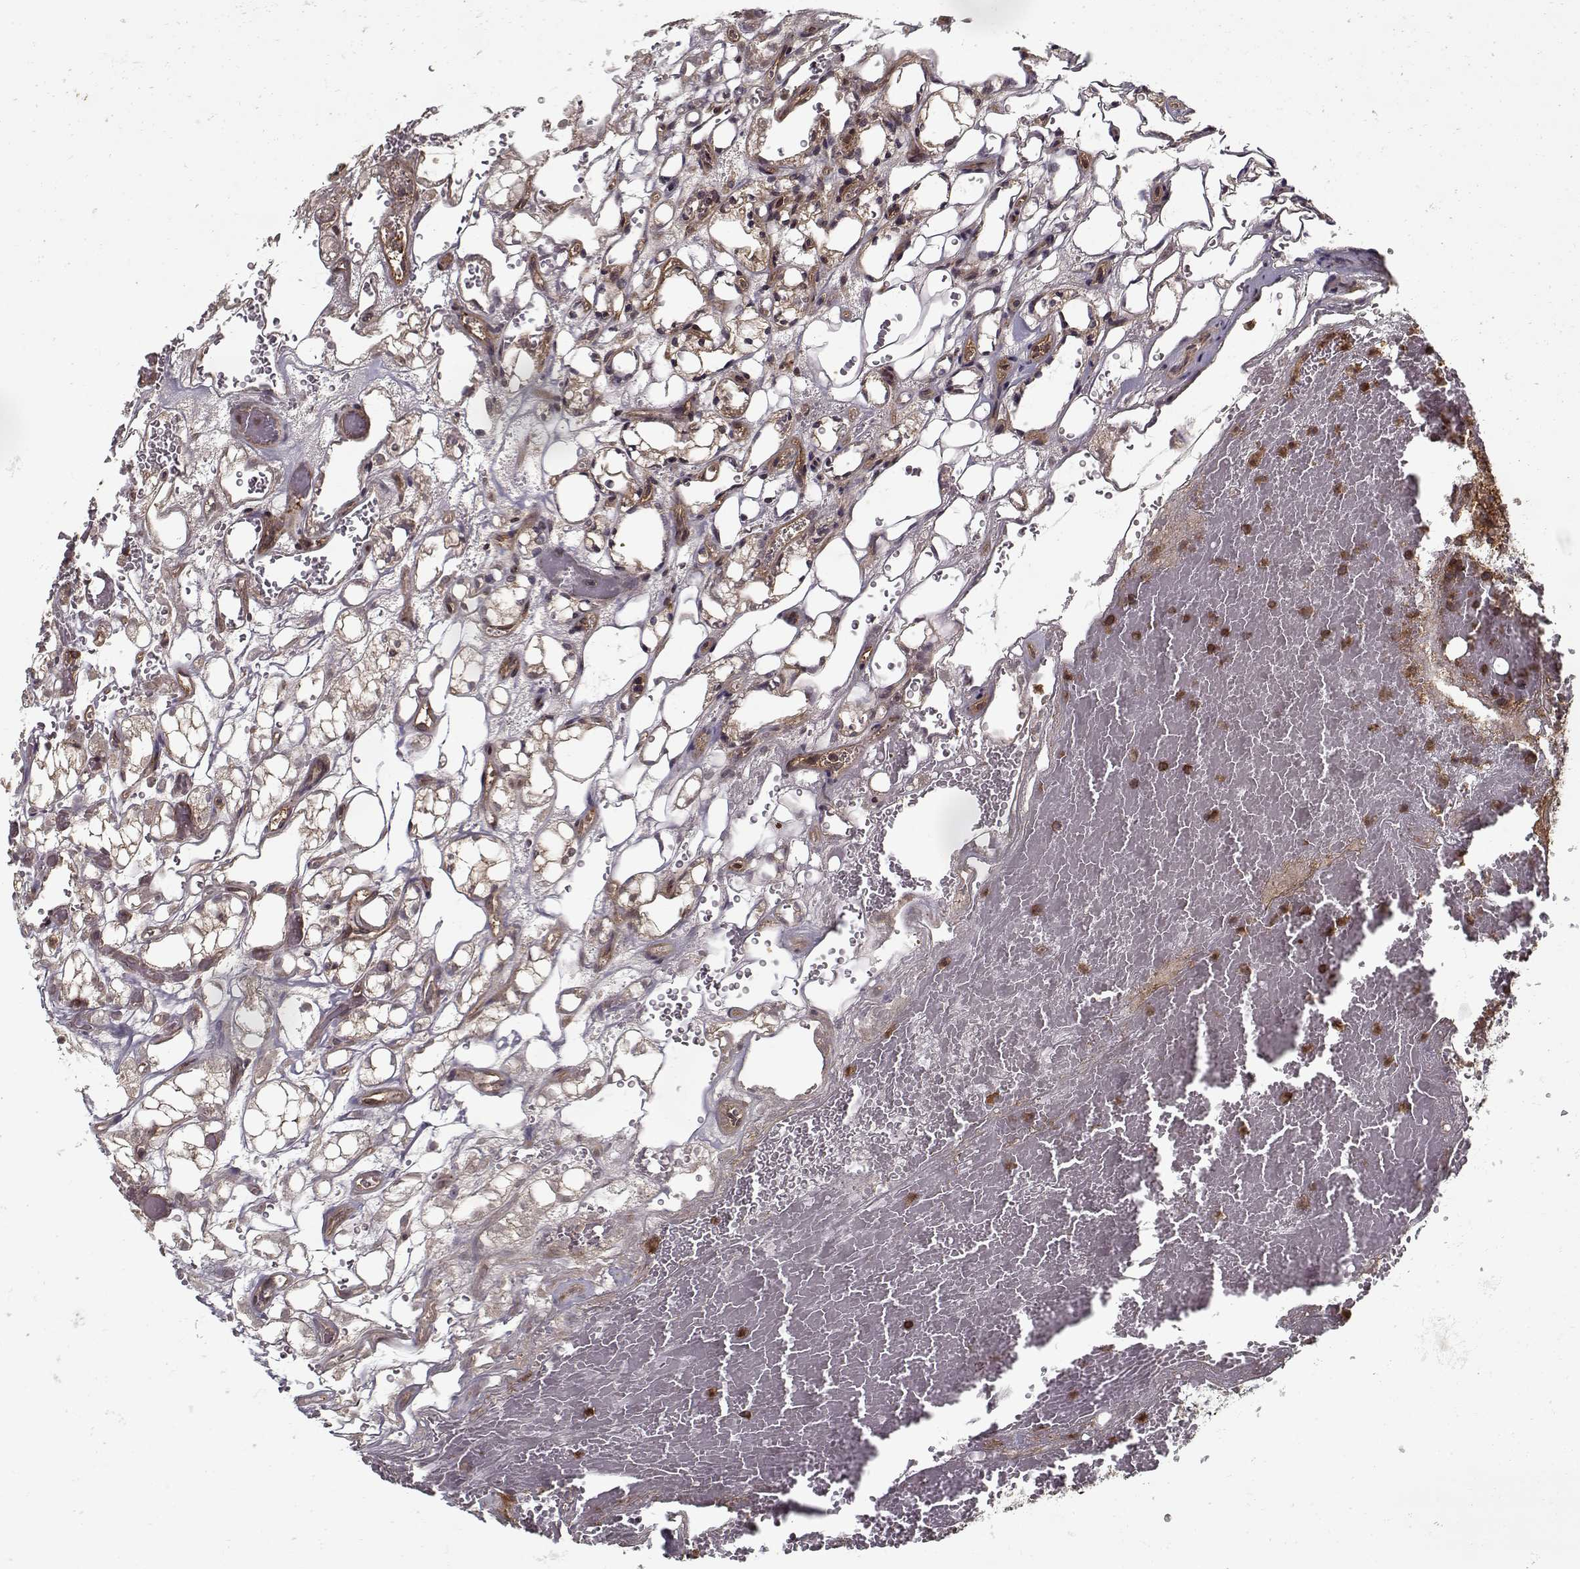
{"staining": {"intensity": "strong", "quantity": ">75%", "location": "cytoplasmic/membranous"}, "tissue": "renal cancer", "cell_type": "Tumor cells", "image_type": "cancer", "snomed": [{"axis": "morphology", "description": "Adenocarcinoma, NOS"}, {"axis": "topography", "description": "Kidney"}], "caption": "Adenocarcinoma (renal) stained with a protein marker displays strong staining in tumor cells.", "gene": "PPP1R12A", "patient": {"sex": "female", "age": 69}}